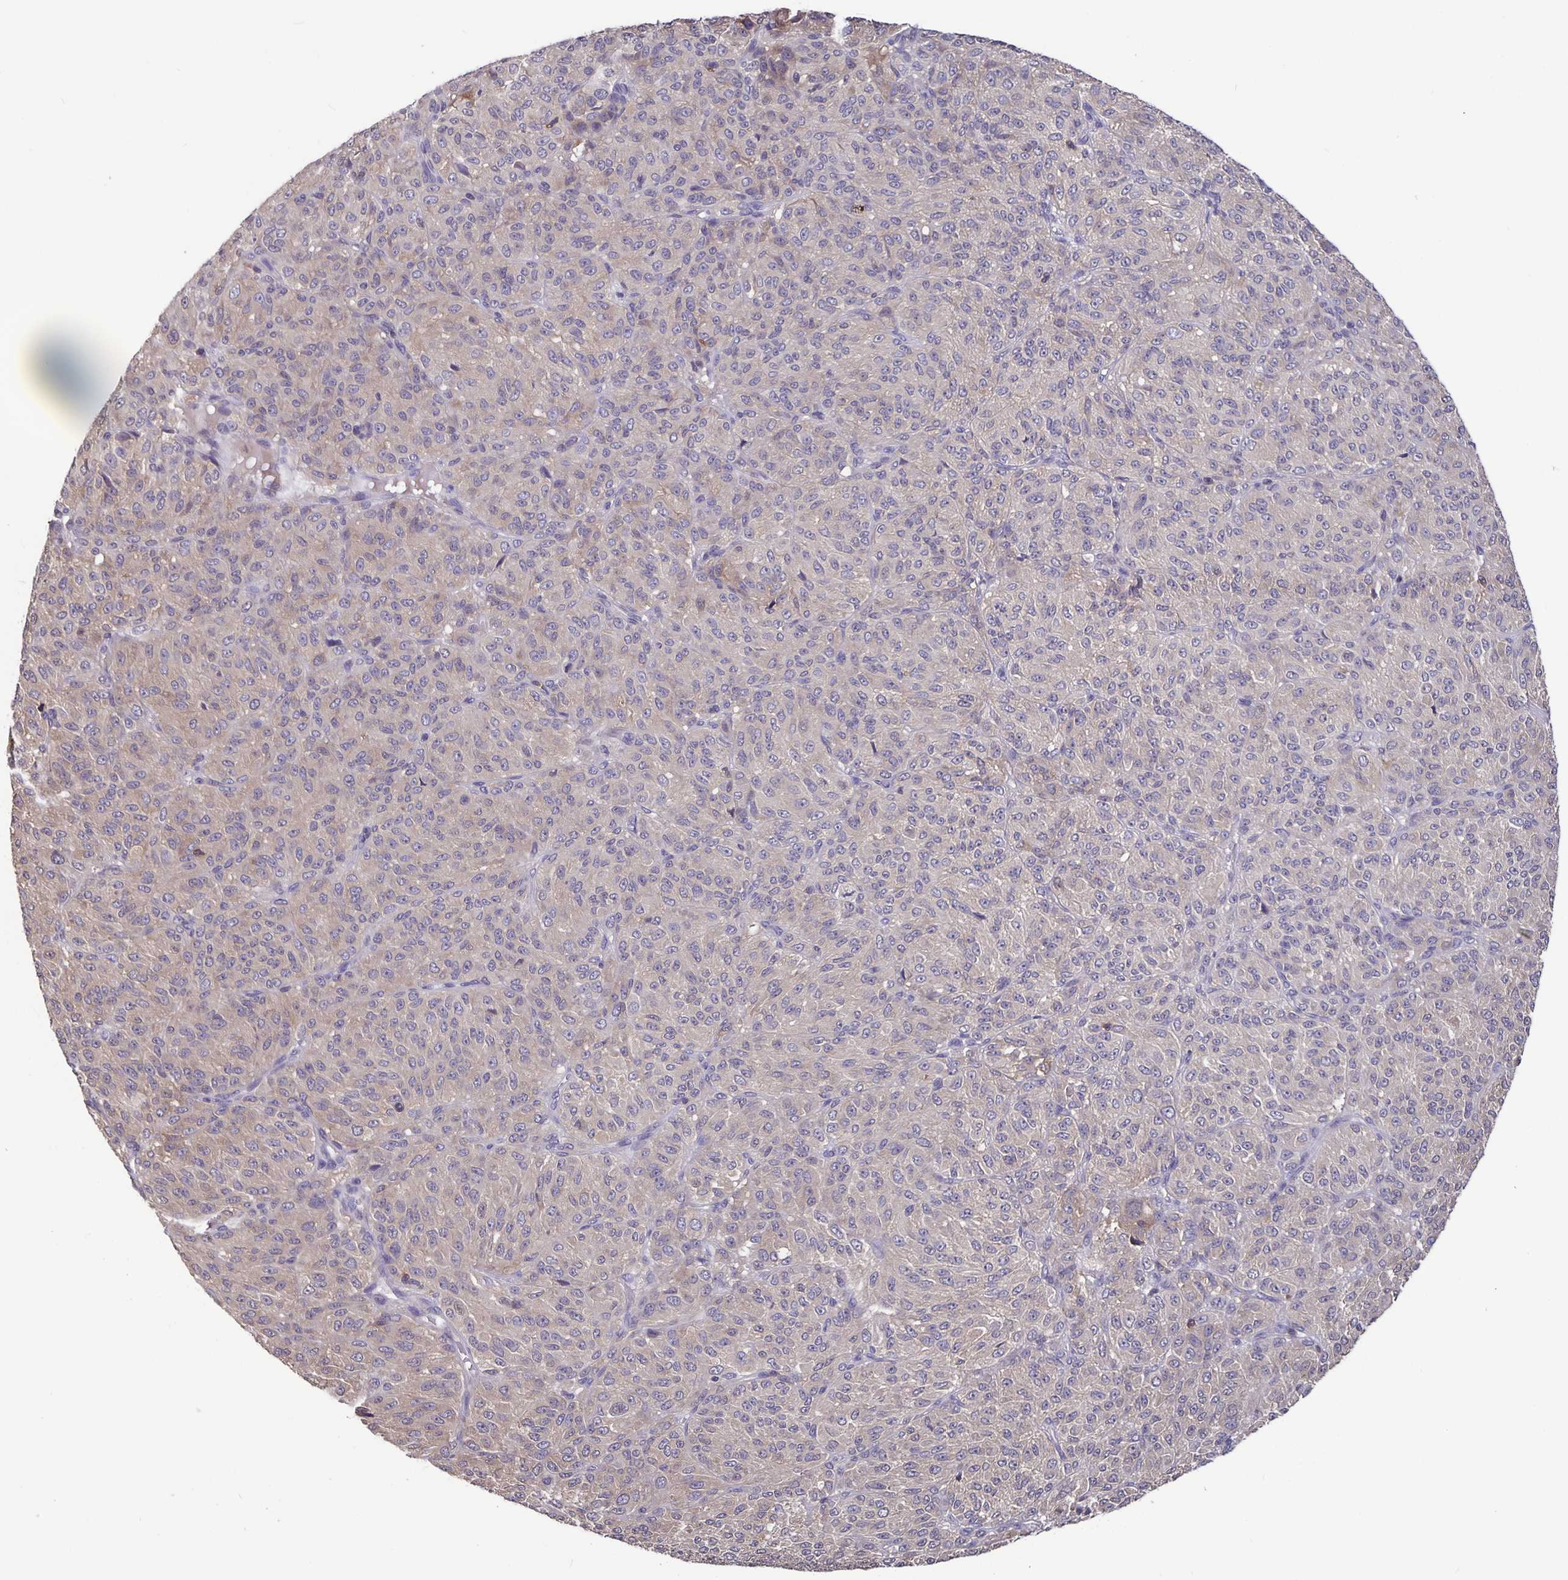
{"staining": {"intensity": "weak", "quantity": "<25%", "location": "cytoplasmic/membranous"}, "tissue": "melanoma", "cell_type": "Tumor cells", "image_type": "cancer", "snomed": [{"axis": "morphology", "description": "Malignant melanoma, Metastatic site"}, {"axis": "topography", "description": "Brain"}], "caption": "An image of human malignant melanoma (metastatic site) is negative for staining in tumor cells.", "gene": "FEM1C", "patient": {"sex": "female", "age": 56}}